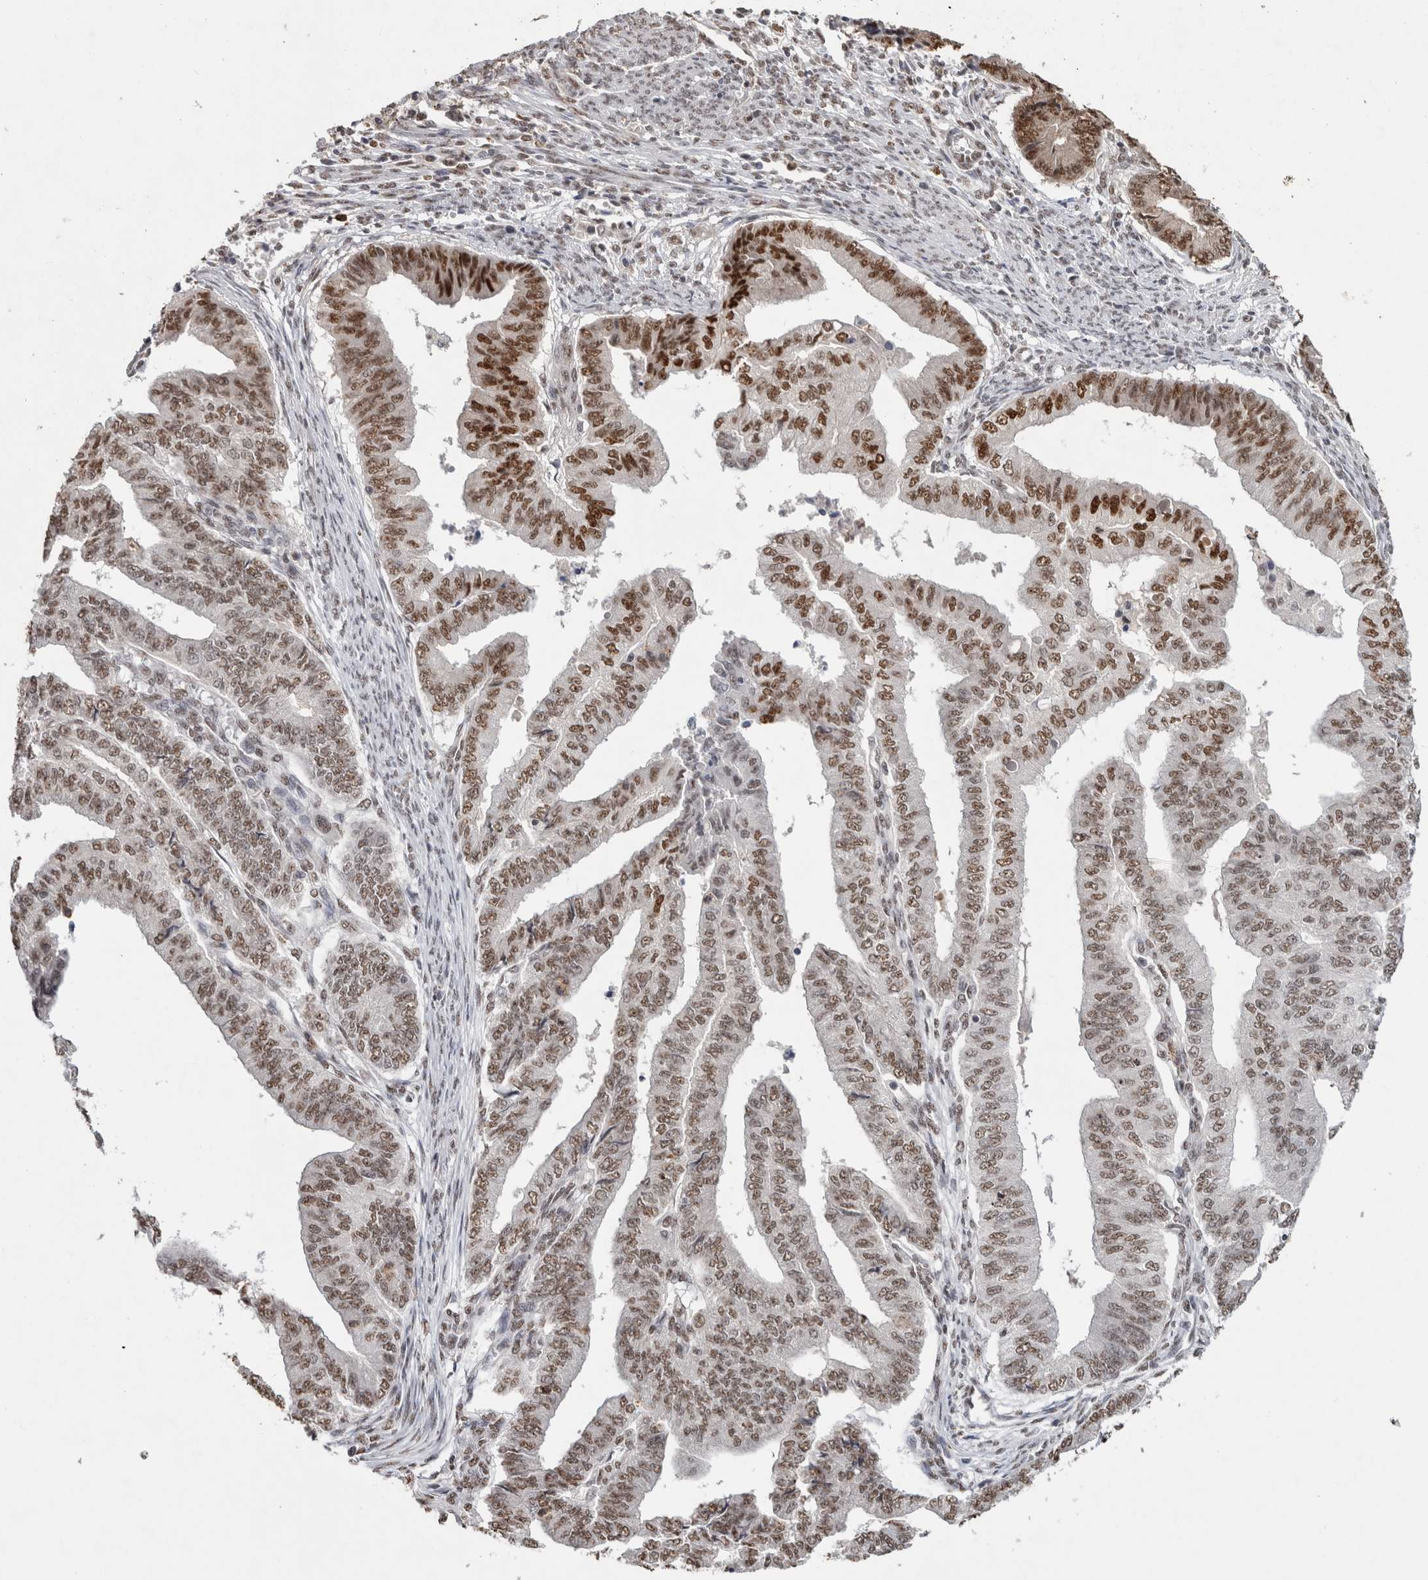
{"staining": {"intensity": "moderate", "quantity": ">75%", "location": "nuclear"}, "tissue": "endometrial cancer", "cell_type": "Tumor cells", "image_type": "cancer", "snomed": [{"axis": "morphology", "description": "Polyp, NOS"}, {"axis": "morphology", "description": "Adenocarcinoma, NOS"}, {"axis": "morphology", "description": "Adenoma, NOS"}, {"axis": "topography", "description": "Endometrium"}], "caption": "Moderate nuclear protein staining is appreciated in approximately >75% of tumor cells in endometrial cancer (adenoma).", "gene": "RPS6KA2", "patient": {"sex": "female", "age": 79}}